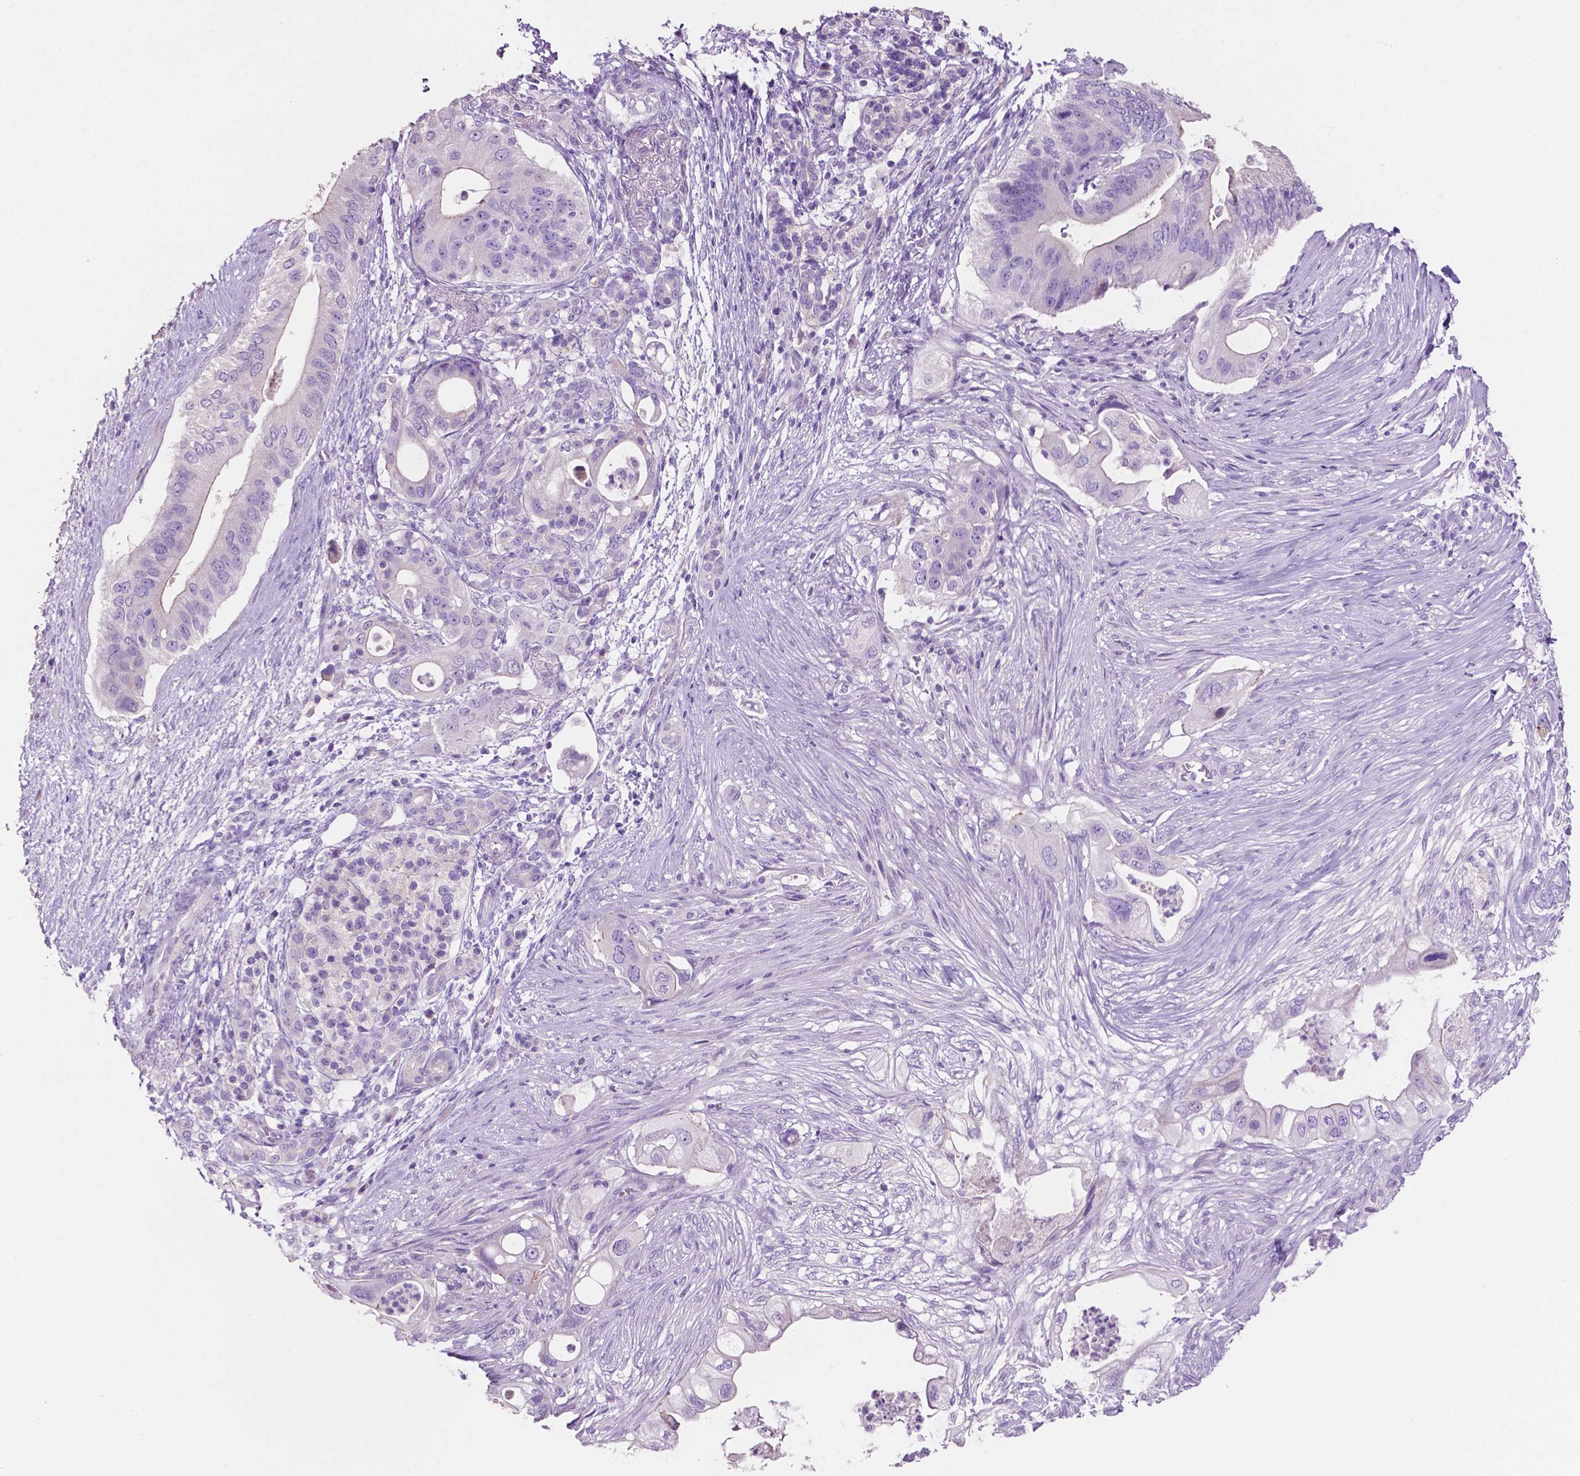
{"staining": {"intensity": "negative", "quantity": "none", "location": "none"}, "tissue": "pancreatic cancer", "cell_type": "Tumor cells", "image_type": "cancer", "snomed": [{"axis": "morphology", "description": "Adenocarcinoma, NOS"}, {"axis": "topography", "description": "Pancreas"}], "caption": "Human pancreatic cancer (adenocarcinoma) stained for a protein using IHC displays no positivity in tumor cells.", "gene": "CLDN17", "patient": {"sex": "female", "age": 72}}